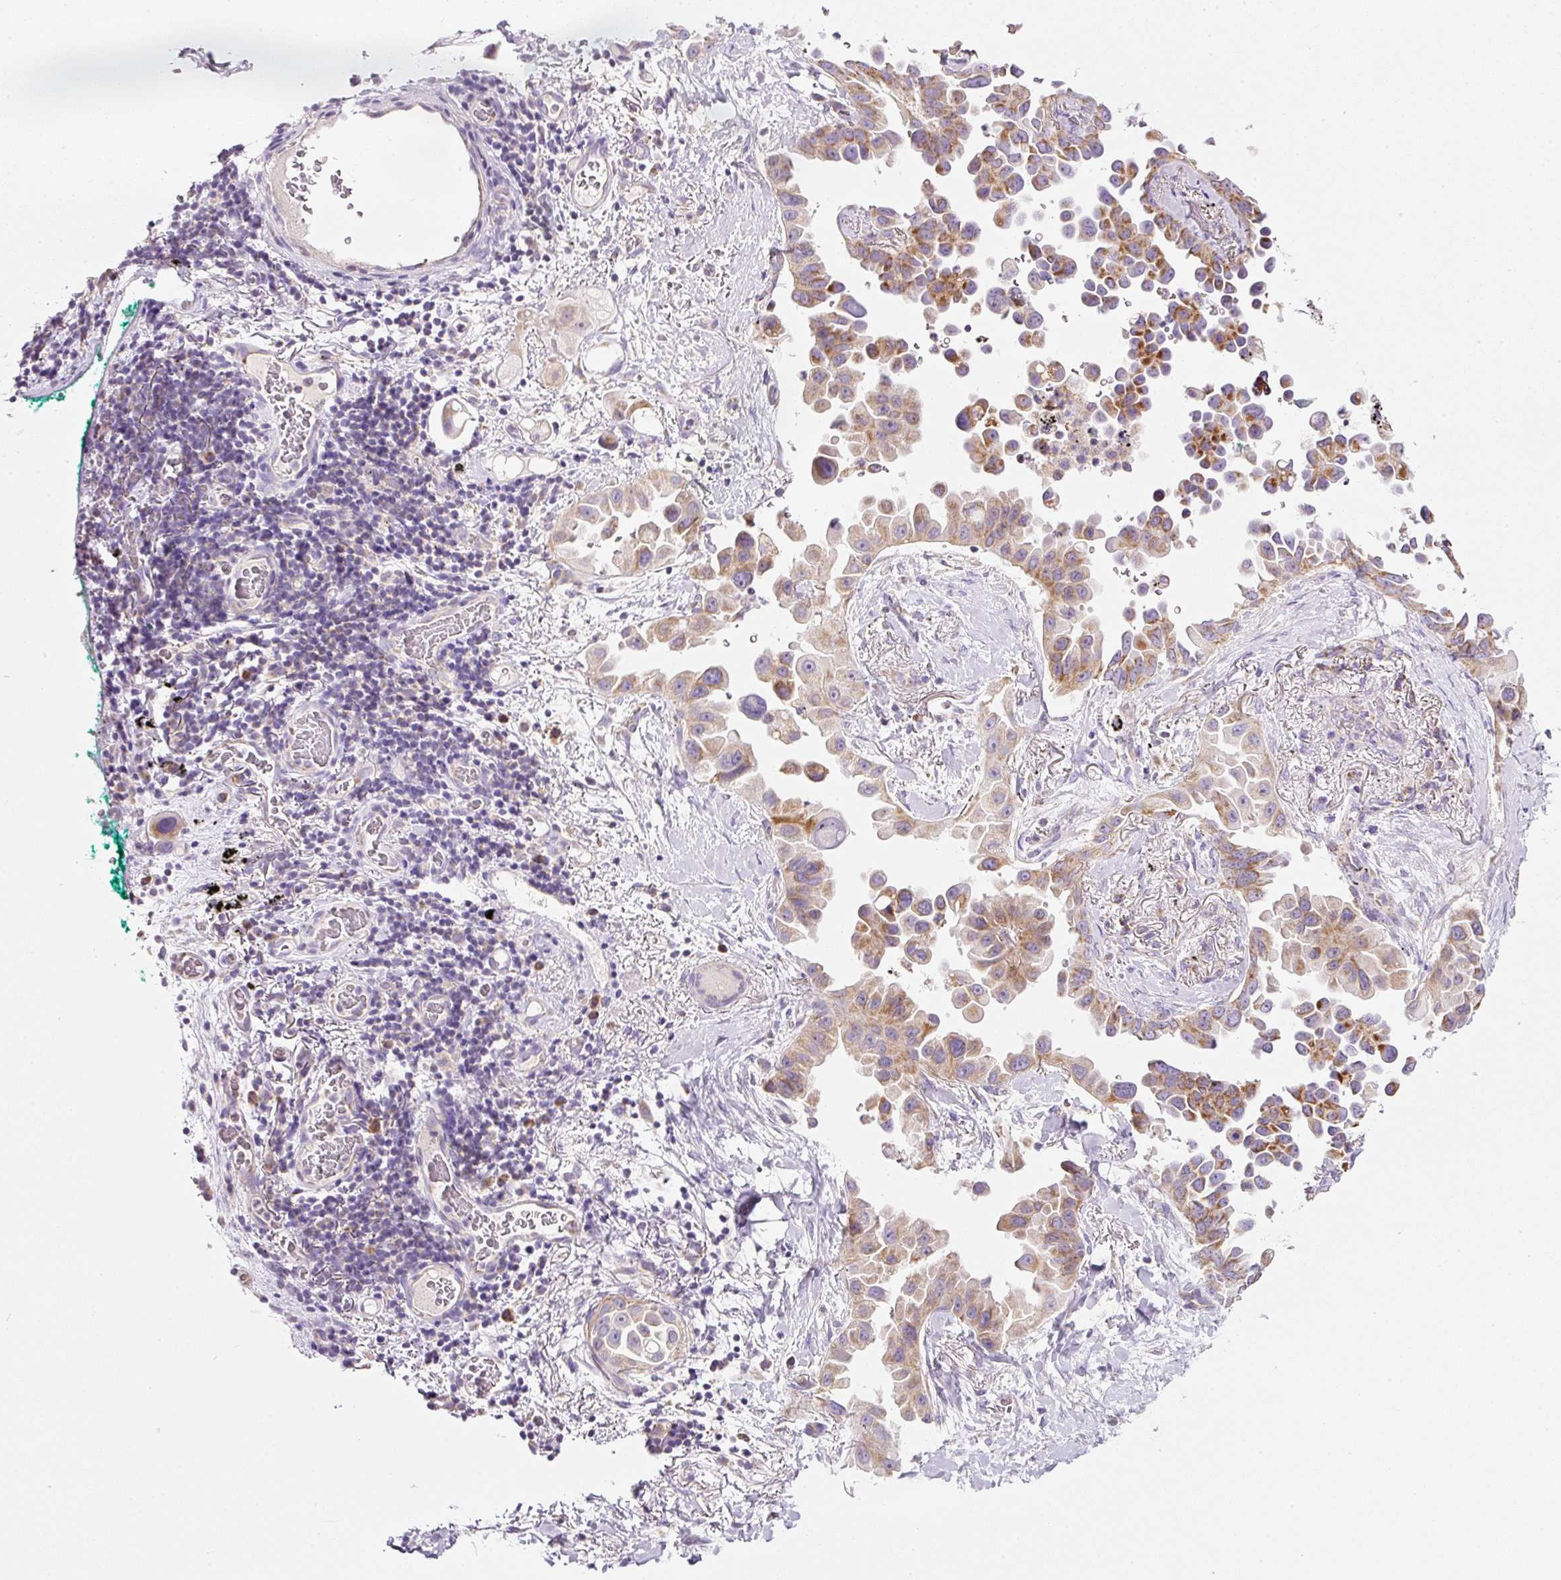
{"staining": {"intensity": "moderate", "quantity": ">75%", "location": "cytoplasmic/membranous"}, "tissue": "lung cancer", "cell_type": "Tumor cells", "image_type": "cancer", "snomed": [{"axis": "morphology", "description": "Adenocarcinoma, NOS"}, {"axis": "topography", "description": "Lung"}], "caption": "Immunohistochemical staining of human lung cancer shows medium levels of moderate cytoplasmic/membranous protein positivity in approximately >75% of tumor cells.", "gene": "NDUFA1", "patient": {"sex": "female", "age": 67}}